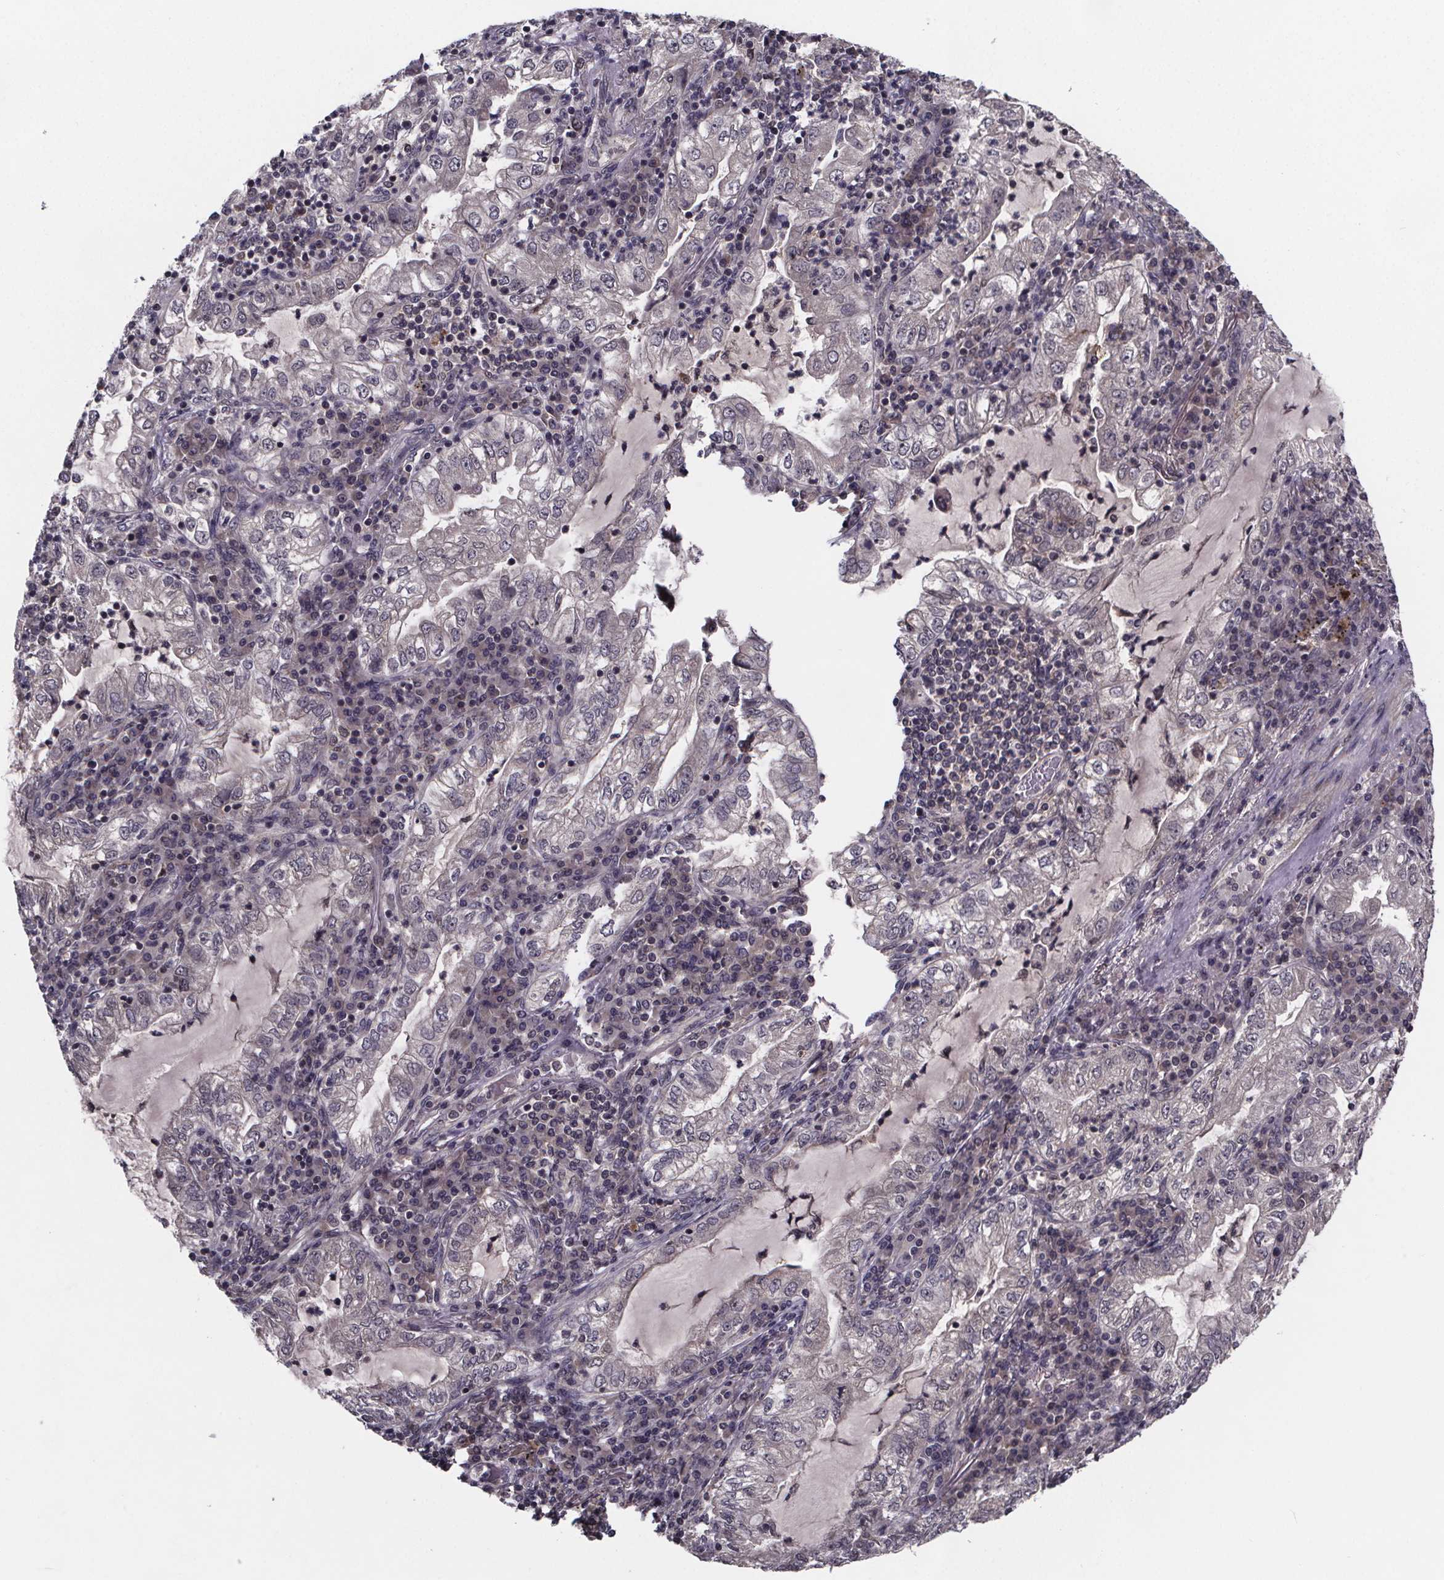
{"staining": {"intensity": "negative", "quantity": "none", "location": "none"}, "tissue": "lung cancer", "cell_type": "Tumor cells", "image_type": "cancer", "snomed": [{"axis": "morphology", "description": "Adenocarcinoma, NOS"}, {"axis": "topography", "description": "Lung"}], "caption": "IHC of adenocarcinoma (lung) displays no positivity in tumor cells.", "gene": "FN3KRP", "patient": {"sex": "female", "age": 73}}